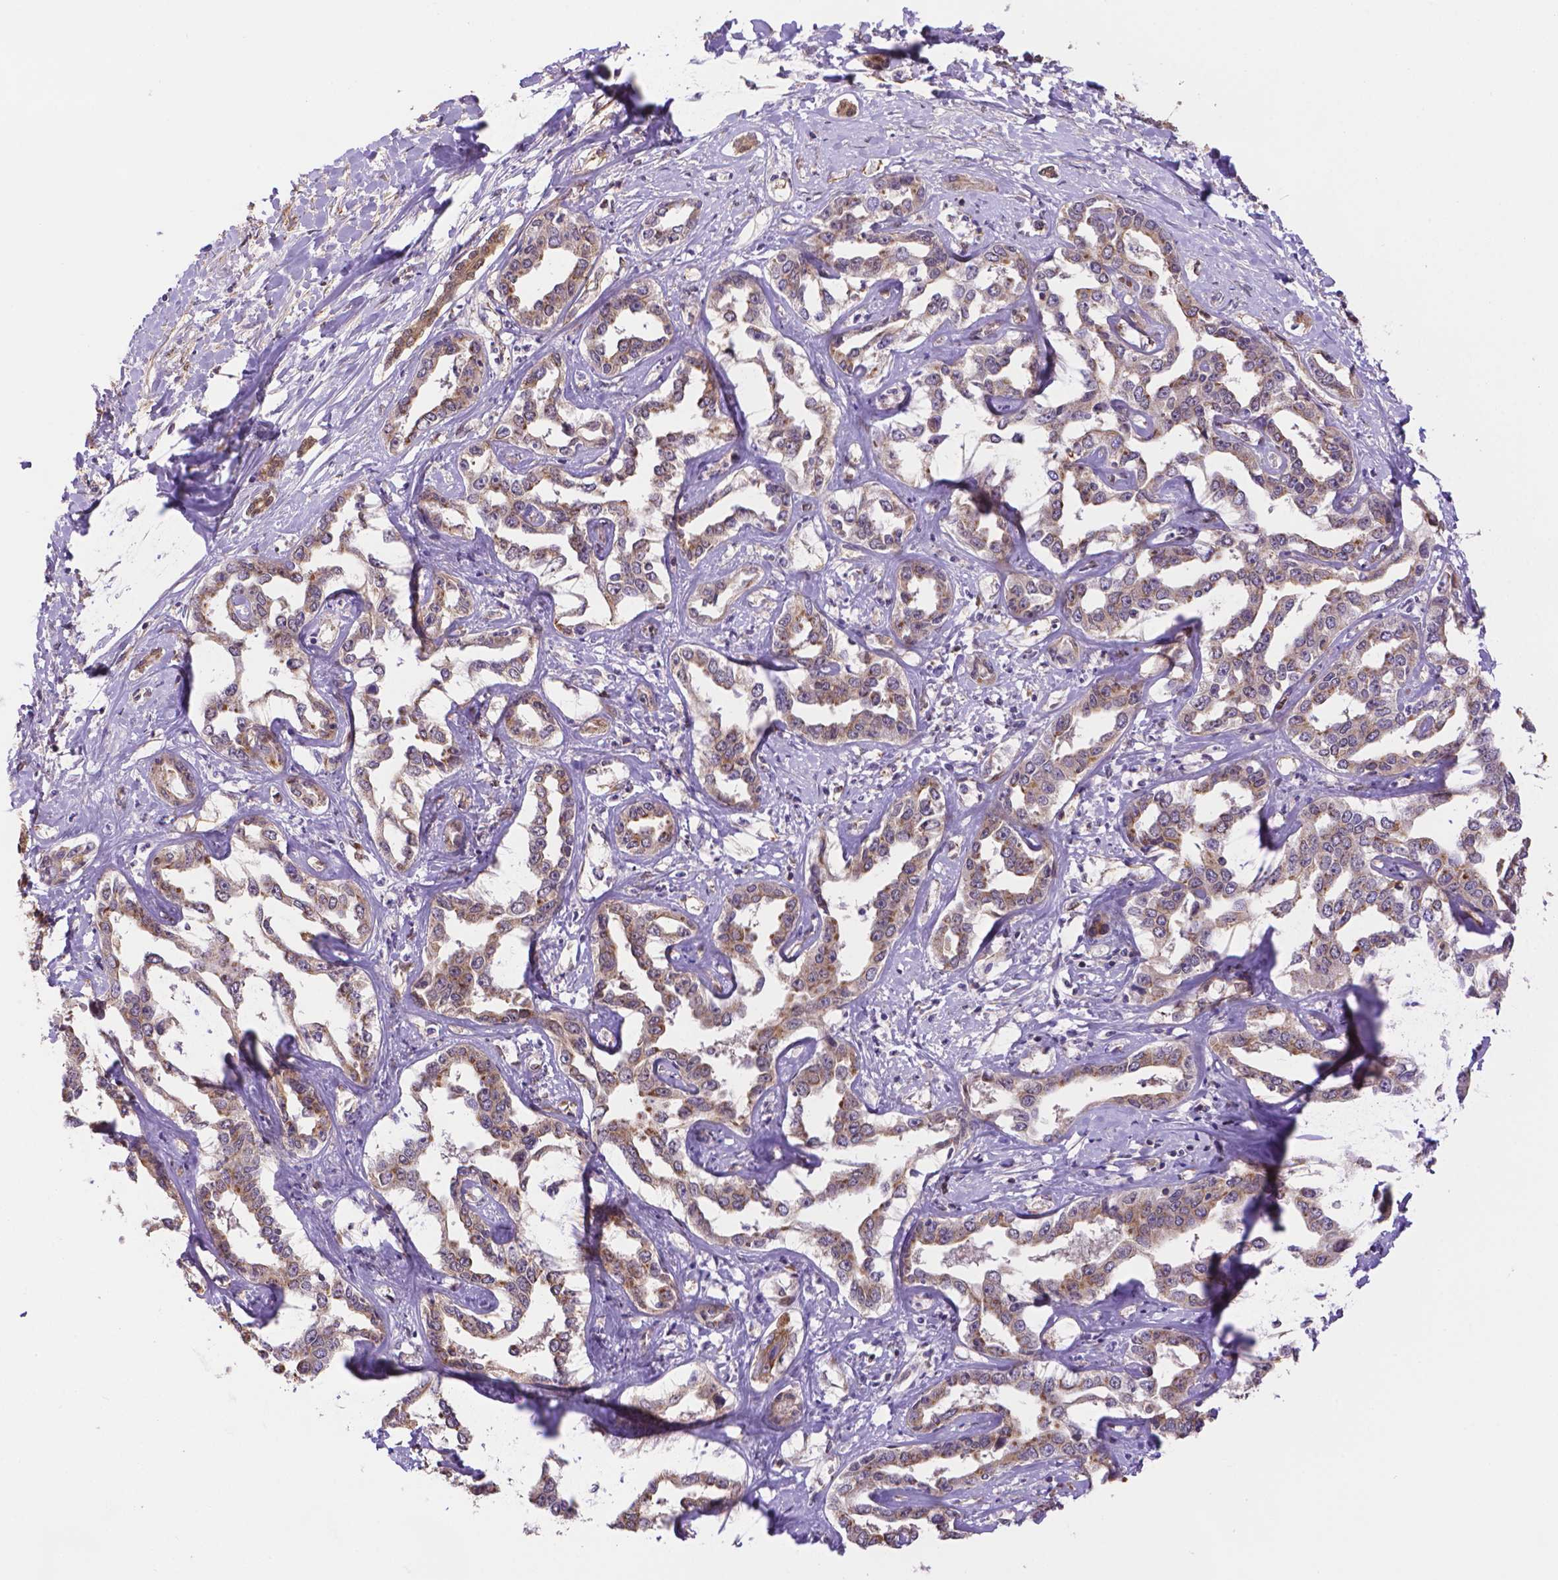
{"staining": {"intensity": "weak", "quantity": ">75%", "location": "cytoplasmic/membranous"}, "tissue": "liver cancer", "cell_type": "Tumor cells", "image_type": "cancer", "snomed": [{"axis": "morphology", "description": "Cholangiocarcinoma"}, {"axis": "topography", "description": "Liver"}], "caption": "Protein expression analysis of liver cholangiocarcinoma shows weak cytoplasmic/membranous positivity in about >75% of tumor cells.", "gene": "YAP1", "patient": {"sex": "male", "age": 59}}